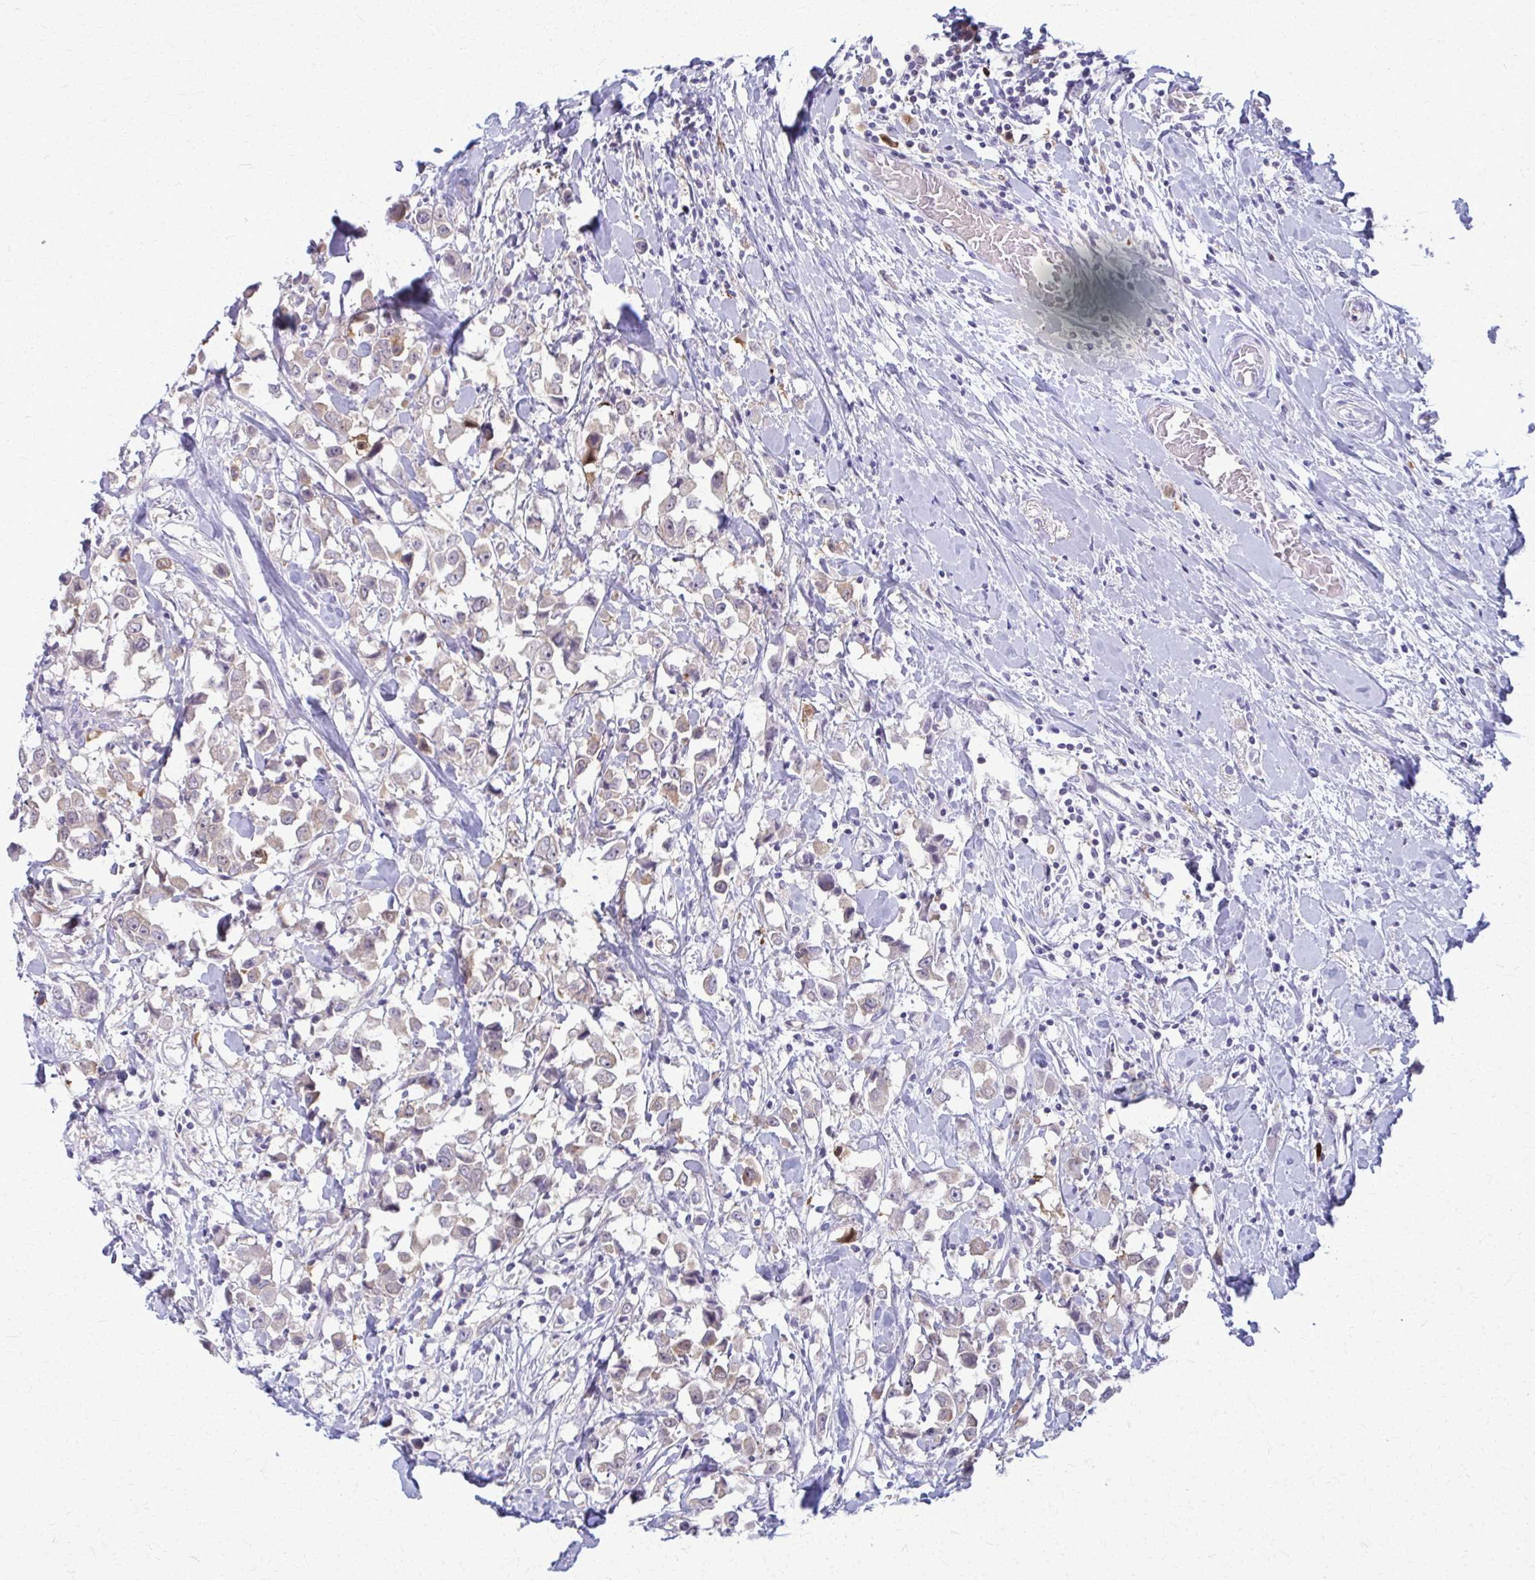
{"staining": {"intensity": "weak", "quantity": "<25%", "location": "cytoplasmic/membranous"}, "tissue": "breast cancer", "cell_type": "Tumor cells", "image_type": "cancer", "snomed": [{"axis": "morphology", "description": "Duct carcinoma"}, {"axis": "topography", "description": "Breast"}], "caption": "Histopathology image shows no significant protein expression in tumor cells of breast cancer.", "gene": "OR4M1", "patient": {"sex": "female", "age": 61}}